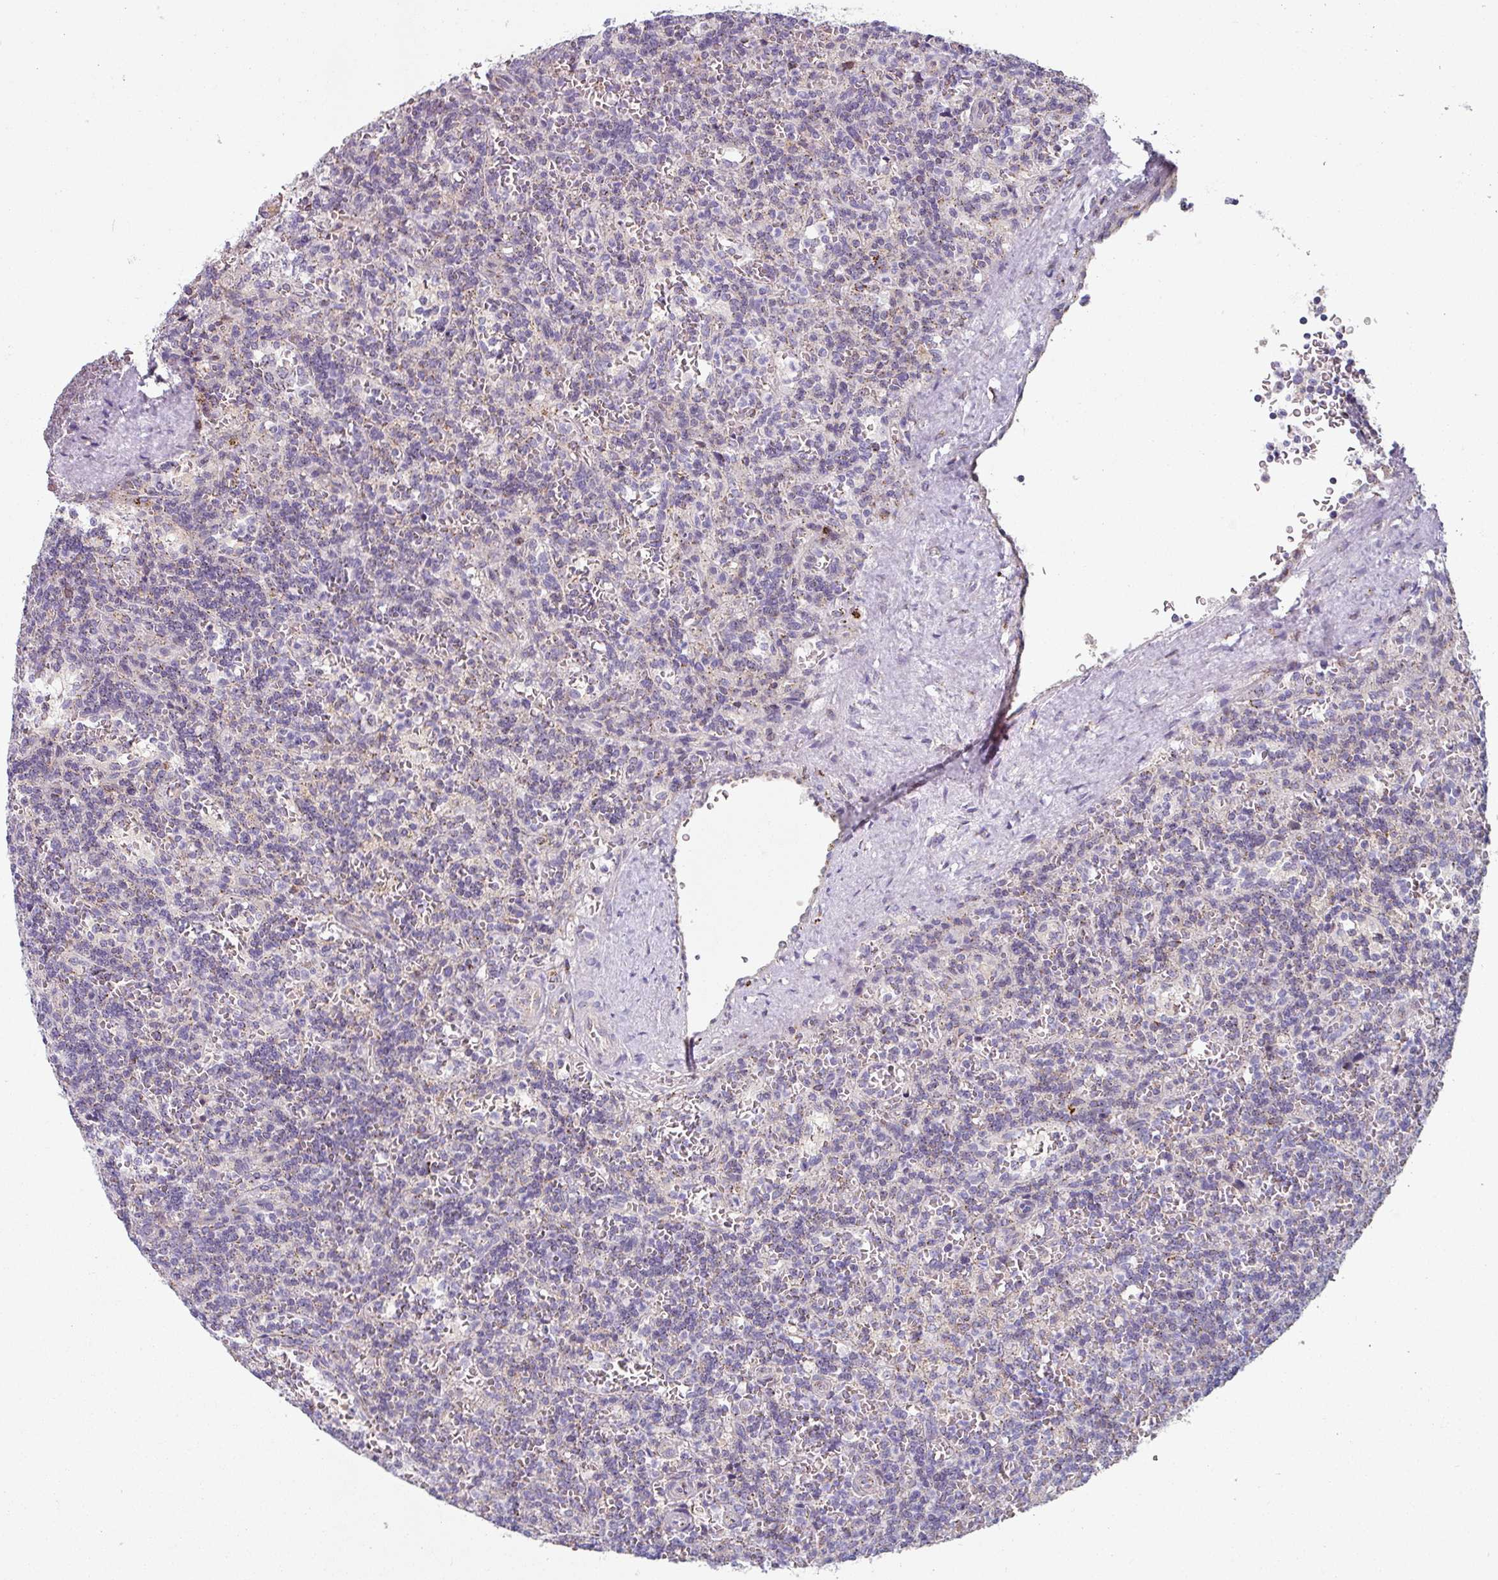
{"staining": {"intensity": "negative", "quantity": "none", "location": "none"}, "tissue": "lymphoma", "cell_type": "Tumor cells", "image_type": "cancer", "snomed": [{"axis": "morphology", "description": "Malignant lymphoma, non-Hodgkin's type, Low grade"}, {"axis": "topography", "description": "Spleen"}], "caption": "Immunohistochemistry (IHC) histopathology image of malignant lymphoma, non-Hodgkin's type (low-grade) stained for a protein (brown), which reveals no staining in tumor cells.", "gene": "CCDC85B", "patient": {"sex": "male", "age": 73}}